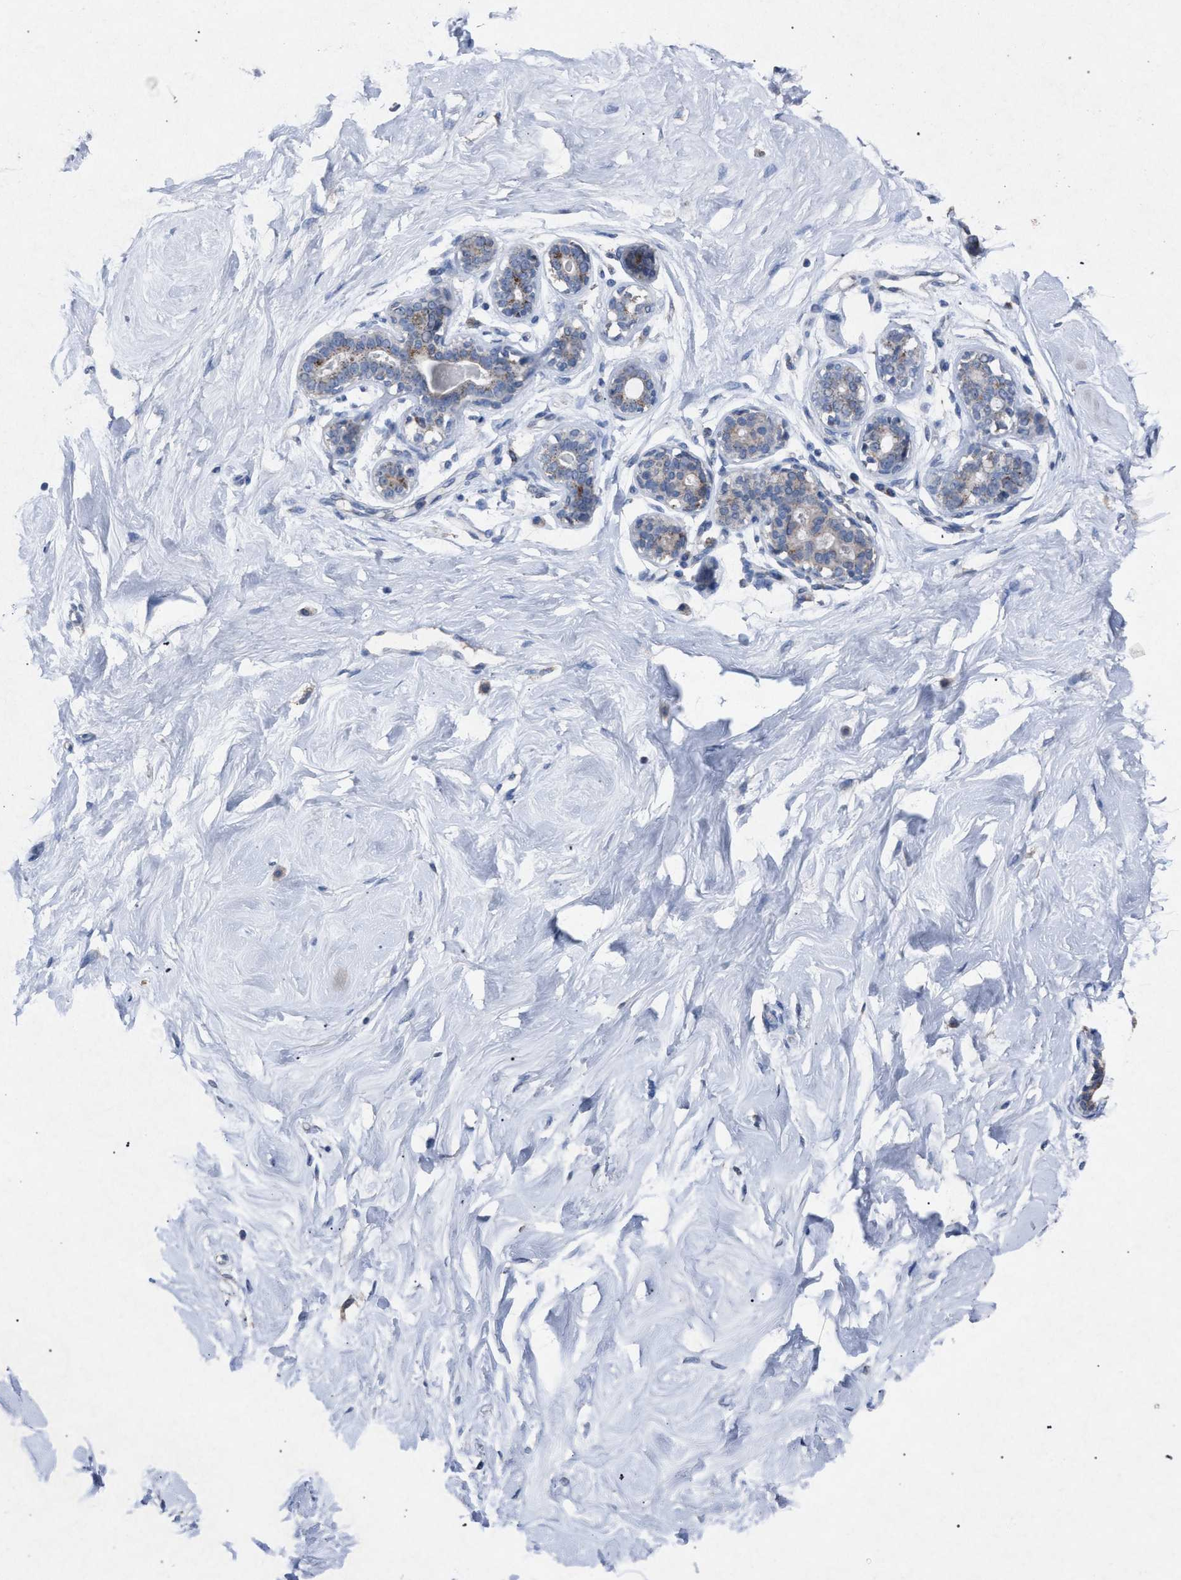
{"staining": {"intensity": "weak", "quantity": "25%-75%", "location": "cytoplasmic/membranous"}, "tissue": "breast", "cell_type": "Glandular cells", "image_type": "normal", "snomed": [{"axis": "morphology", "description": "Normal tissue, NOS"}, {"axis": "topography", "description": "Breast"}], "caption": "Immunohistochemical staining of normal human breast demonstrates 25%-75% levels of weak cytoplasmic/membranous protein positivity in approximately 25%-75% of glandular cells.", "gene": "HSD17B4", "patient": {"sex": "female", "age": 23}}